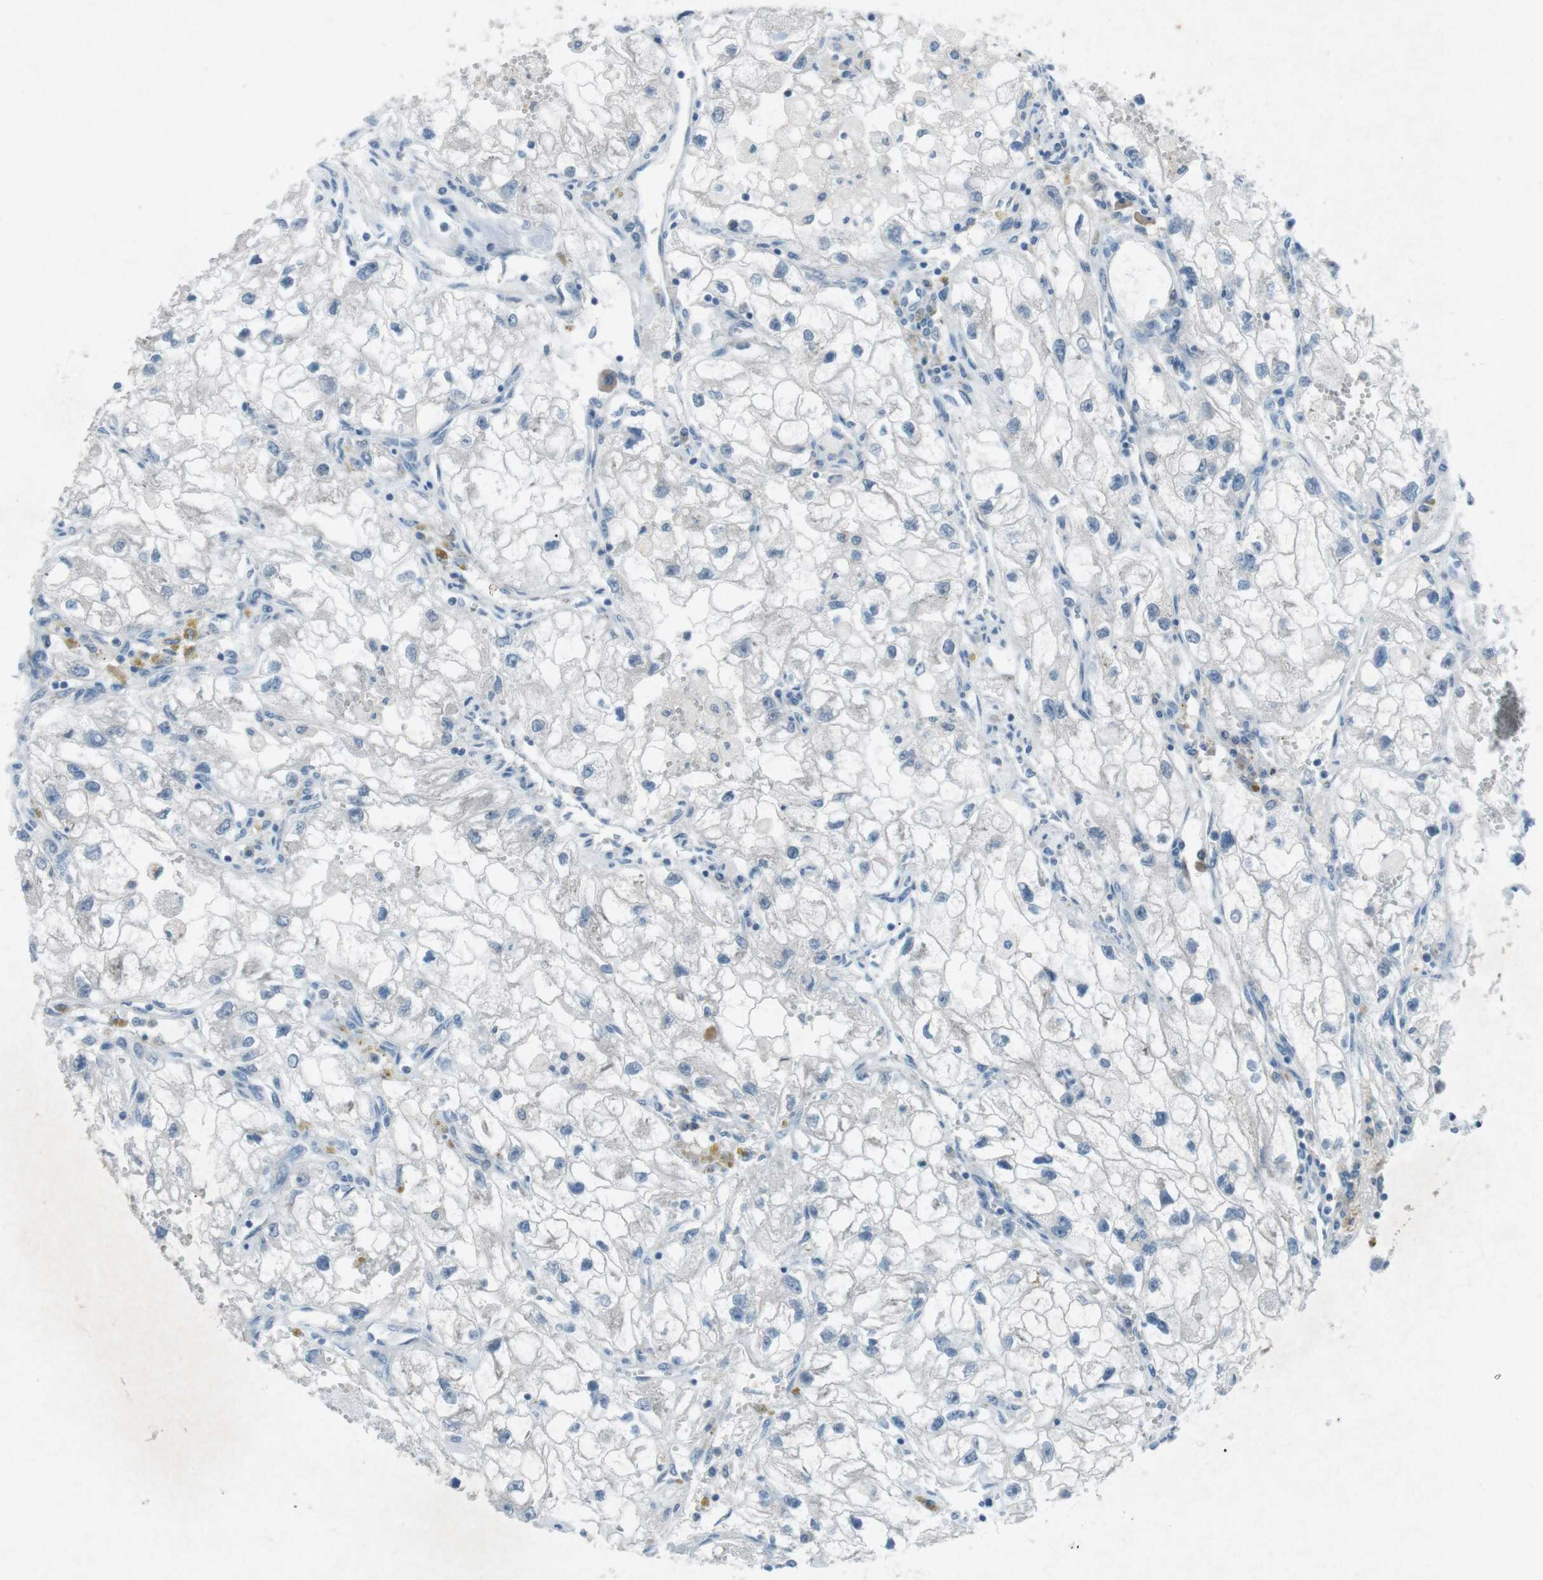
{"staining": {"intensity": "negative", "quantity": "none", "location": "none"}, "tissue": "renal cancer", "cell_type": "Tumor cells", "image_type": "cancer", "snomed": [{"axis": "morphology", "description": "Adenocarcinoma, NOS"}, {"axis": "topography", "description": "Kidney"}], "caption": "This is a image of immunohistochemistry staining of adenocarcinoma (renal), which shows no staining in tumor cells.", "gene": "FCRLA", "patient": {"sex": "female", "age": 70}}